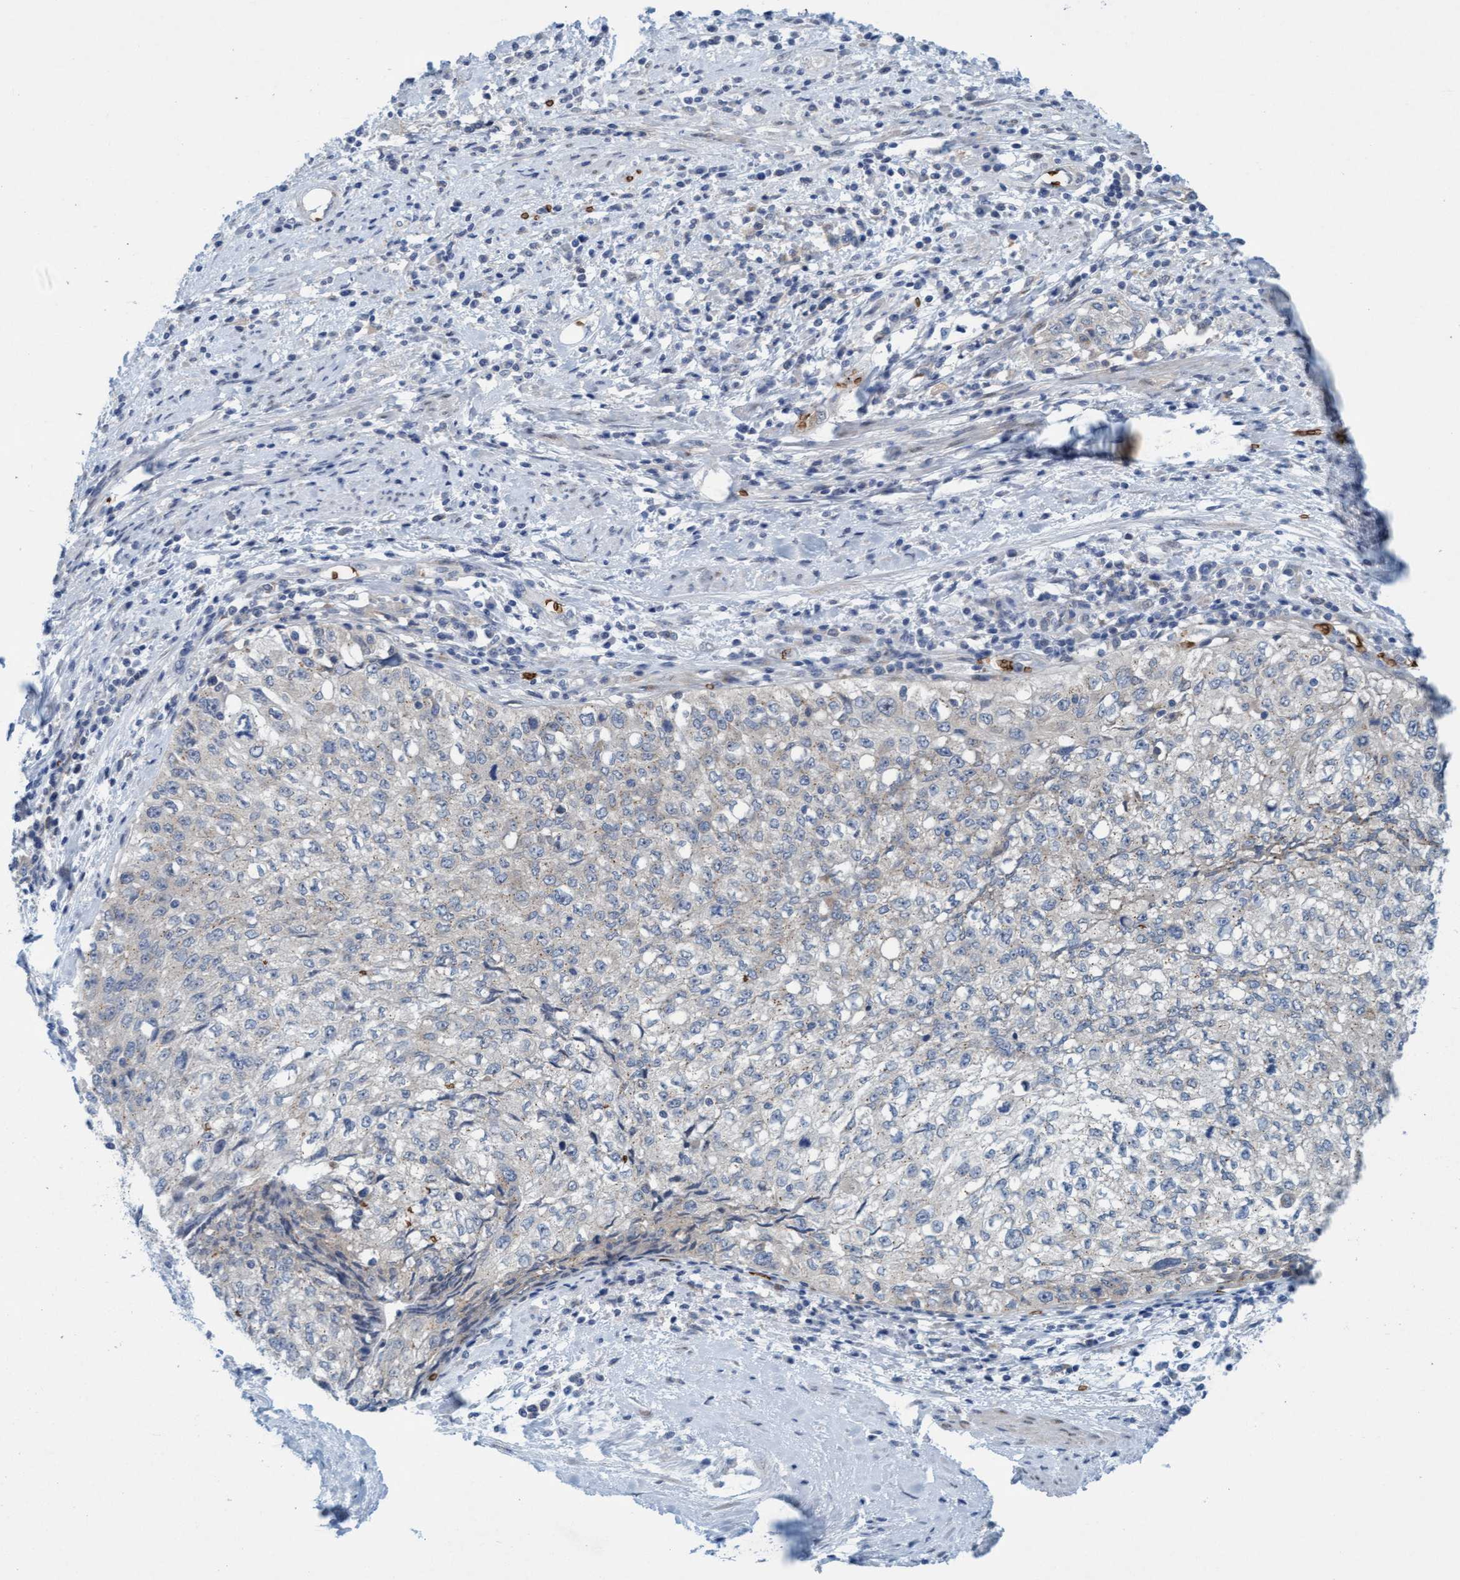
{"staining": {"intensity": "negative", "quantity": "none", "location": "none"}, "tissue": "cervical cancer", "cell_type": "Tumor cells", "image_type": "cancer", "snomed": [{"axis": "morphology", "description": "Squamous cell carcinoma, NOS"}, {"axis": "topography", "description": "Cervix"}], "caption": "Tumor cells show no significant protein positivity in cervical cancer.", "gene": "SPEM2", "patient": {"sex": "female", "age": 57}}